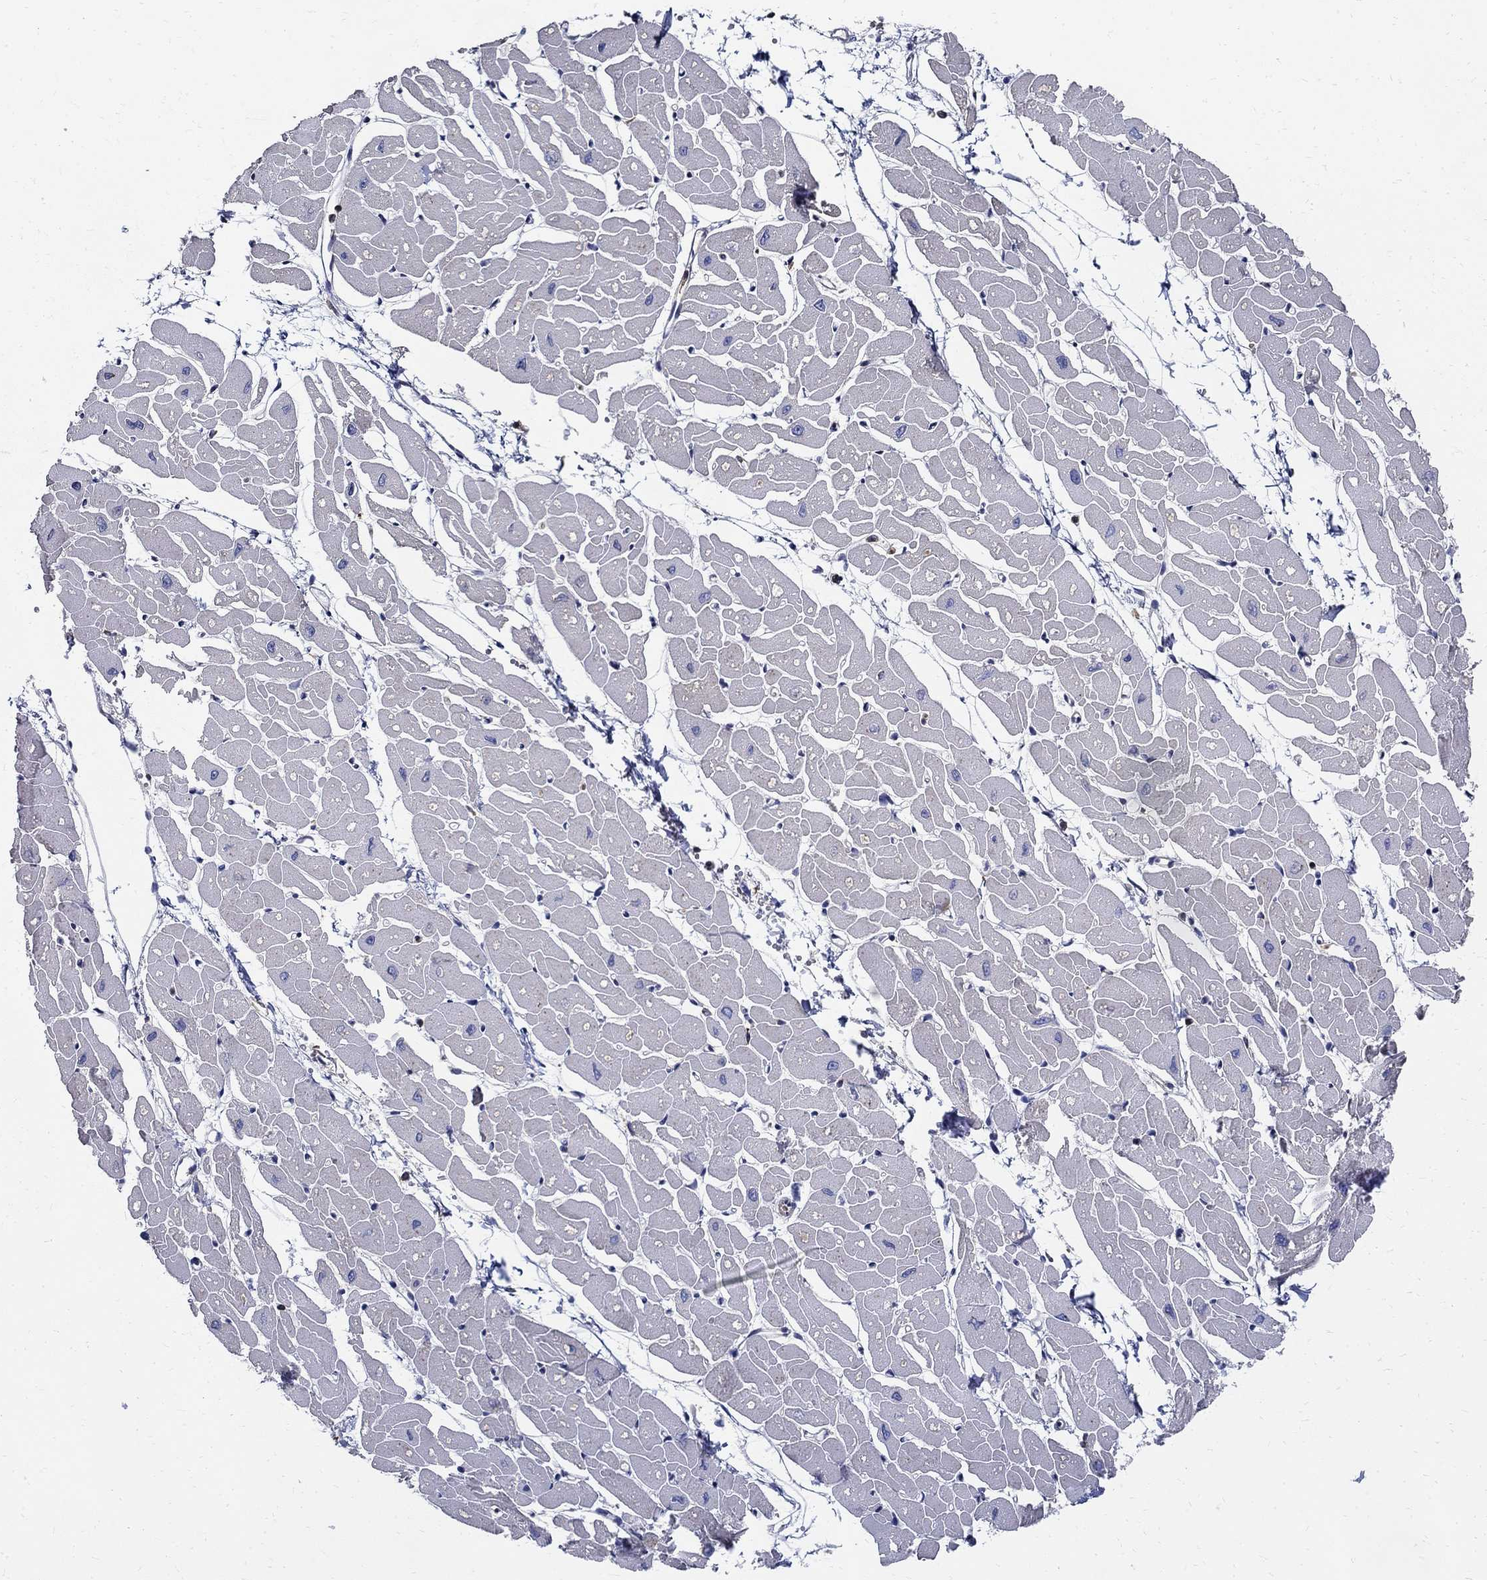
{"staining": {"intensity": "negative", "quantity": "none", "location": "none"}, "tissue": "heart muscle", "cell_type": "Cardiomyocytes", "image_type": "normal", "snomed": [{"axis": "morphology", "description": "Normal tissue, NOS"}, {"axis": "topography", "description": "Heart"}], "caption": "IHC of unremarkable human heart muscle shows no expression in cardiomyocytes. (Stains: DAB (3,3'-diaminobenzidine) immunohistochemistry (IHC) with hematoxylin counter stain, Microscopy: brightfield microscopy at high magnification).", "gene": "AGAP2", "patient": {"sex": "male", "age": 57}}